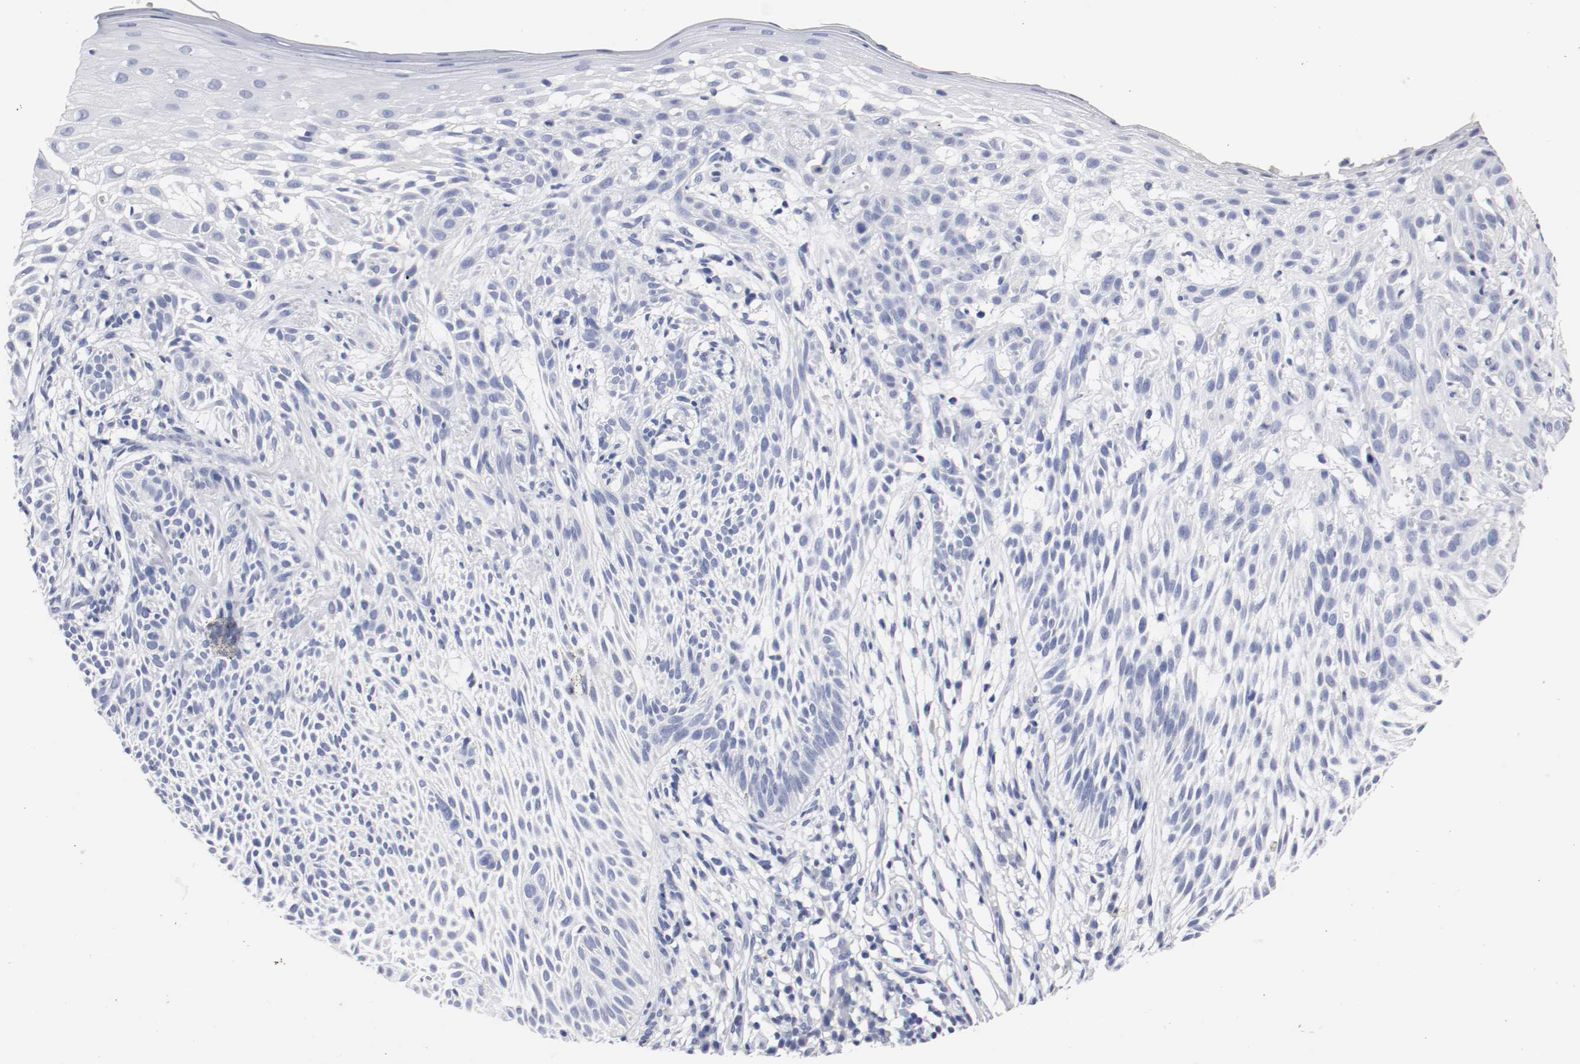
{"staining": {"intensity": "negative", "quantity": "none", "location": "none"}, "tissue": "skin cancer", "cell_type": "Tumor cells", "image_type": "cancer", "snomed": [{"axis": "morphology", "description": "Normal tissue, NOS"}, {"axis": "morphology", "description": "Basal cell carcinoma"}, {"axis": "topography", "description": "Skin"}], "caption": "High magnification brightfield microscopy of skin cancer (basal cell carcinoma) stained with DAB (brown) and counterstained with hematoxylin (blue): tumor cells show no significant expression.", "gene": "GAD1", "patient": {"sex": "female", "age": 69}}